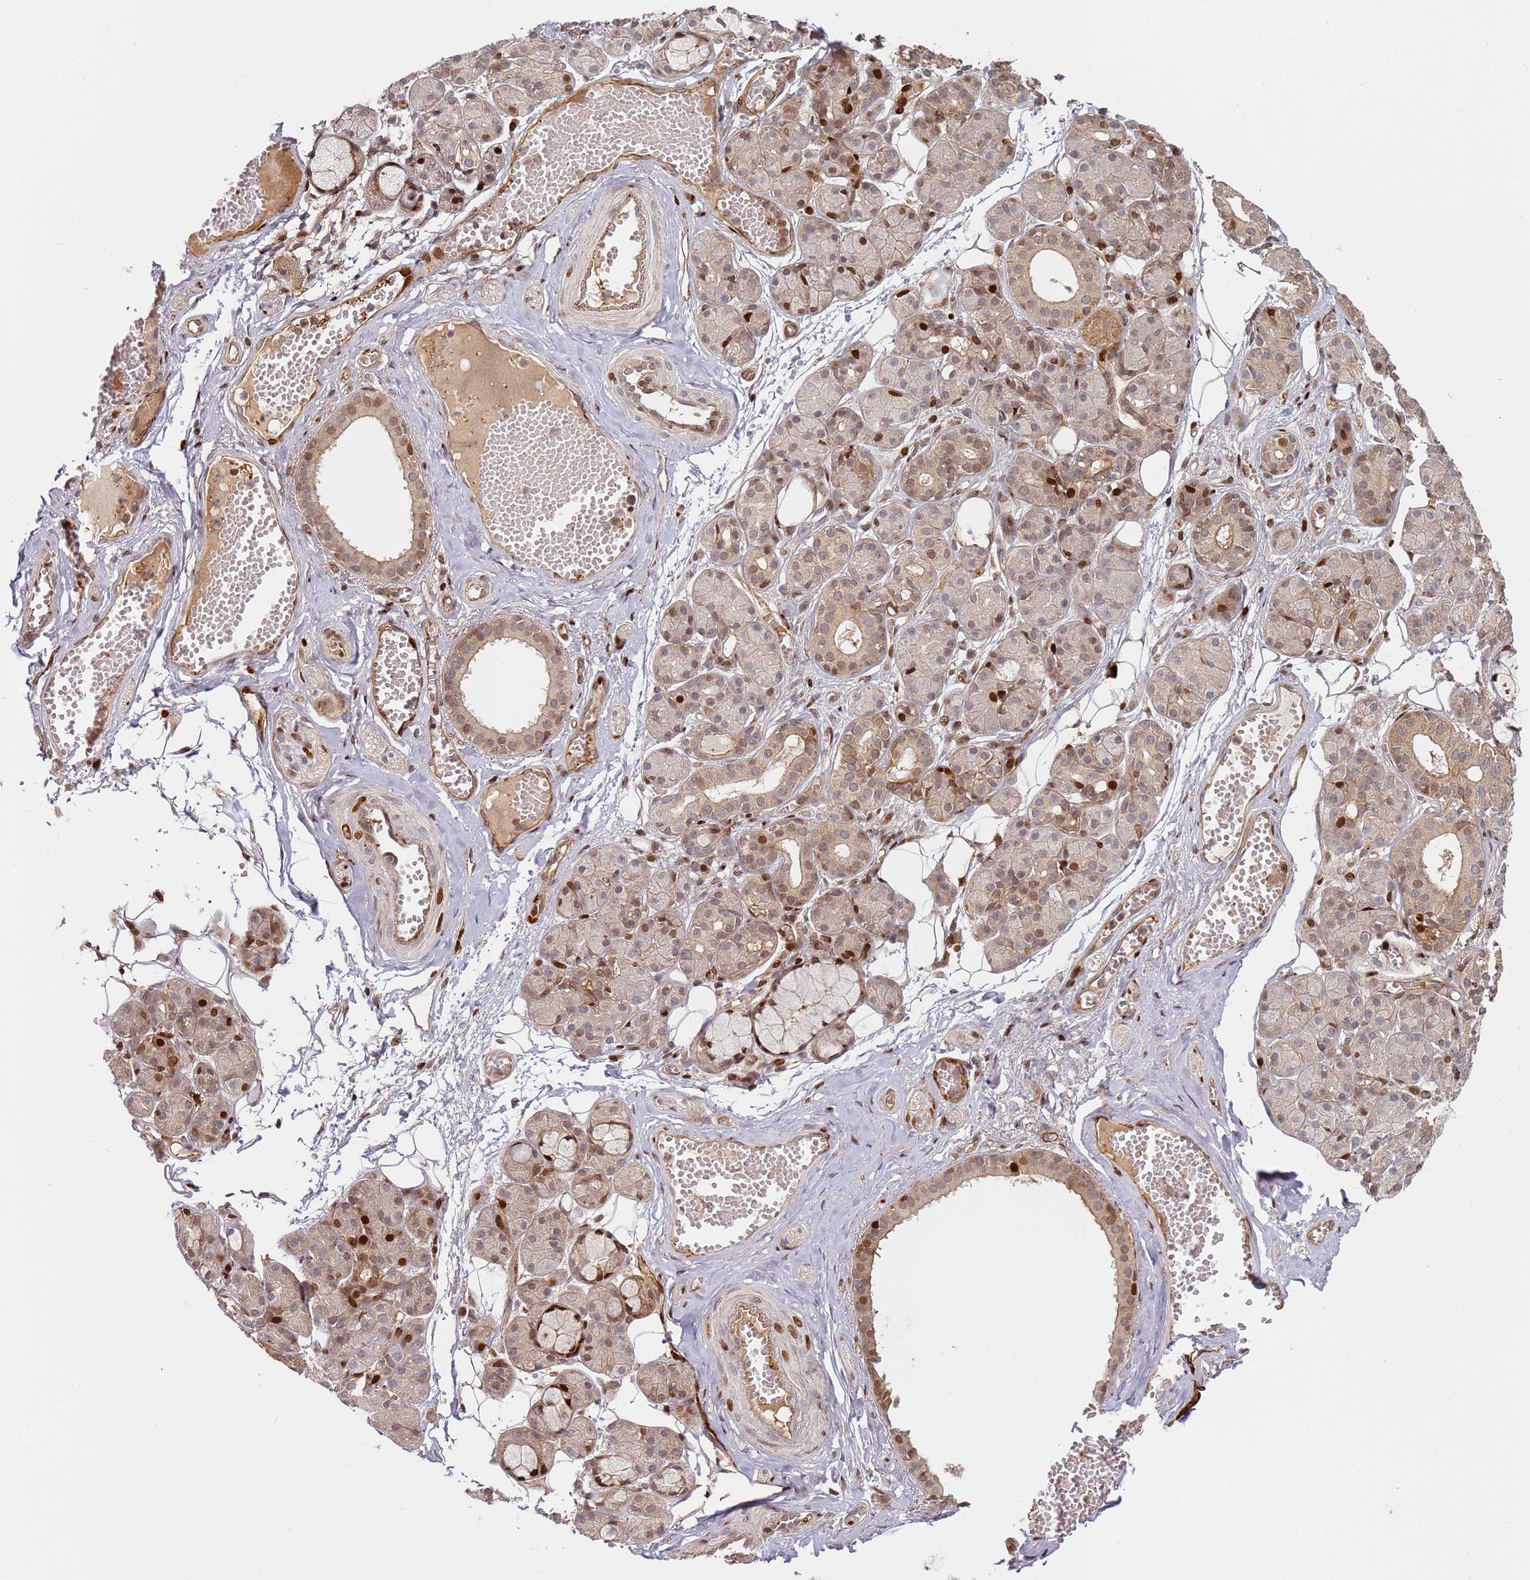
{"staining": {"intensity": "strong", "quantity": "25%-75%", "location": "nuclear"}, "tissue": "salivary gland", "cell_type": "Glandular cells", "image_type": "normal", "snomed": [{"axis": "morphology", "description": "Normal tissue, NOS"}, {"axis": "topography", "description": "Salivary gland"}], "caption": "A high-resolution micrograph shows immunohistochemistry staining of benign salivary gland, which displays strong nuclear staining in about 25%-75% of glandular cells.", "gene": "TMEM233", "patient": {"sex": "male", "age": 63}}